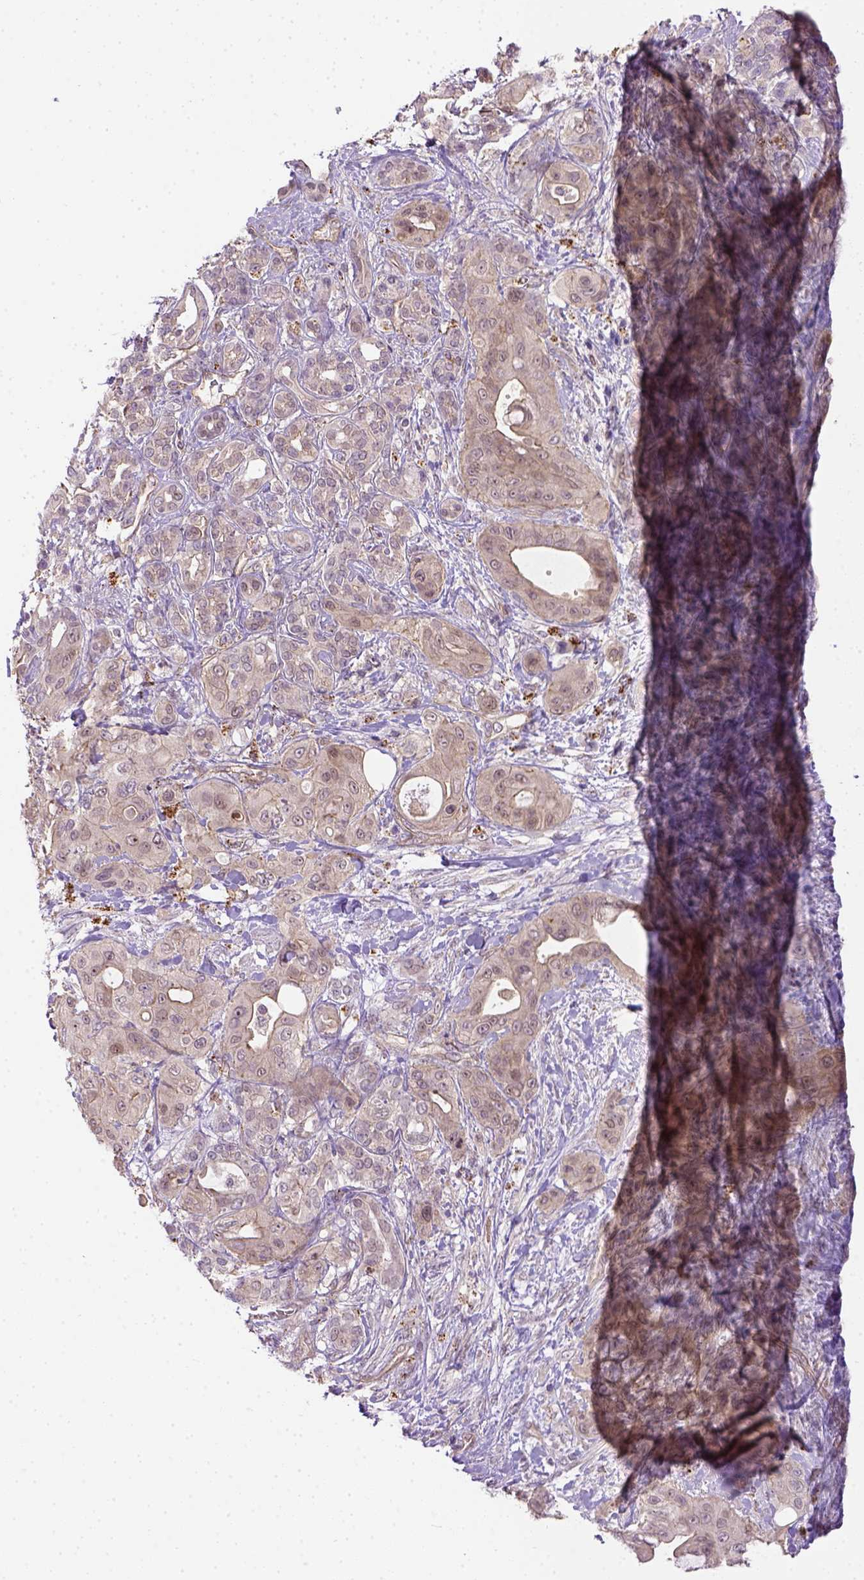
{"staining": {"intensity": "weak", "quantity": "25%-75%", "location": "cytoplasmic/membranous"}, "tissue": "pancreatic cancer", "cell_type": "Tumor cells", "image_type": "cancer", "snomed": [{"axis": "morphology", "description": "Adenocarcinoma, NOS"}, {"axis": "topography", "description": "Pancreas"}], "caption": "Pancreatic cancer stained with a brown dye reveals weak cytoplasmic/membranous positive positivity in about 25%-75% of tumor cells.", "gene": "KAZN", "patient": {"sex": "male", "age": 71}}